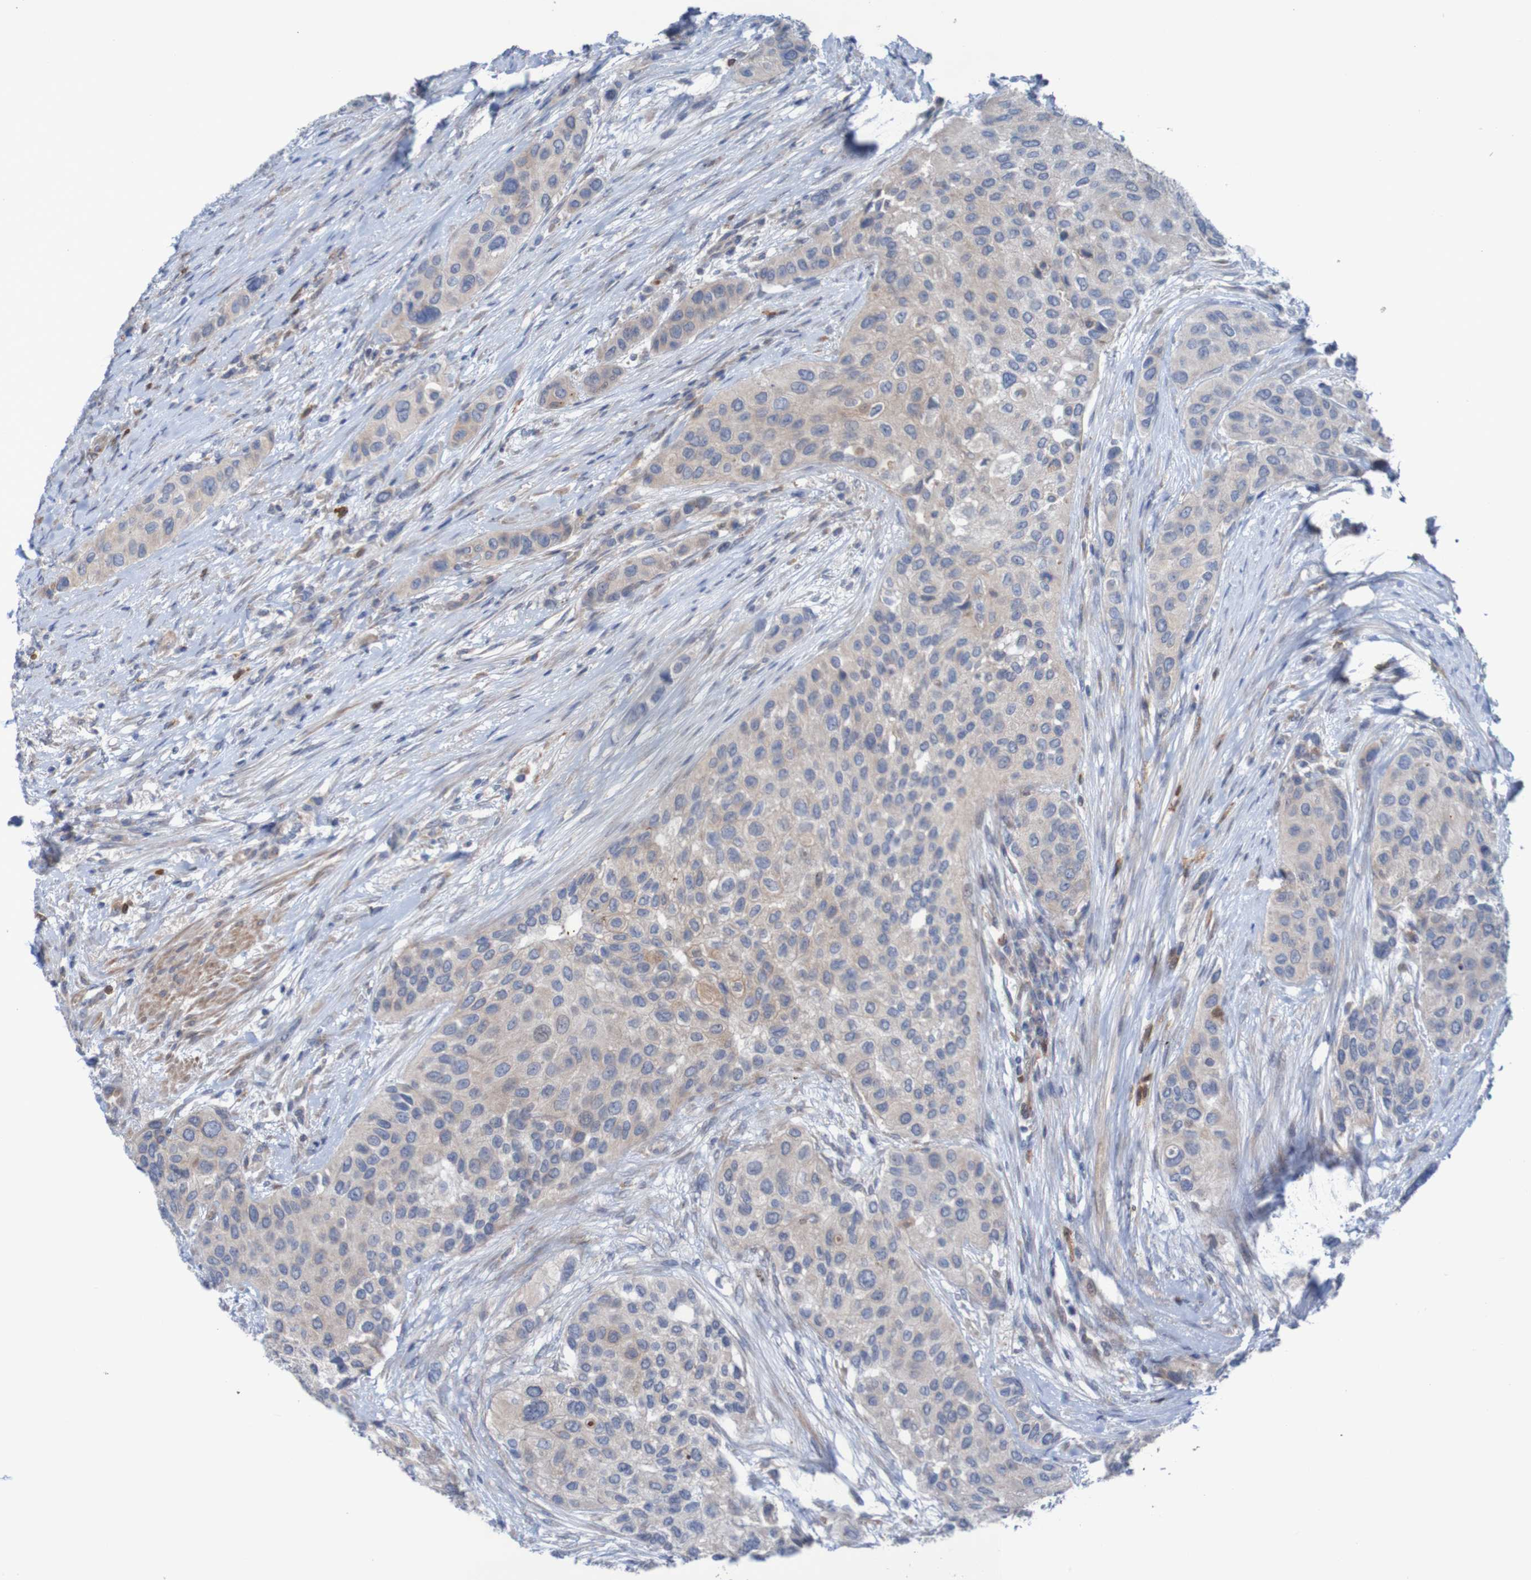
{"staining": {"intensity": "weak", "quantity": ">75%", "location": "cytoplasmic/membranous"}, "tissue": "urothelial cancer", "cell_type": "Tumor cells", "image_type": "cancer", "snomed": [{"axis": "morphology", "description": "Urothelial carcinoma, High grade"}, {"axis": "topography", "description": "Urinary bladder"}], "caption": "Immunohistochemistry of urothelial cancer shows low levels of weak cytoplasmic/membranous expression in about >75% of tumor cells.", "gene": "ANGPT4", "patient": {"sex": "female", "age": 56}}